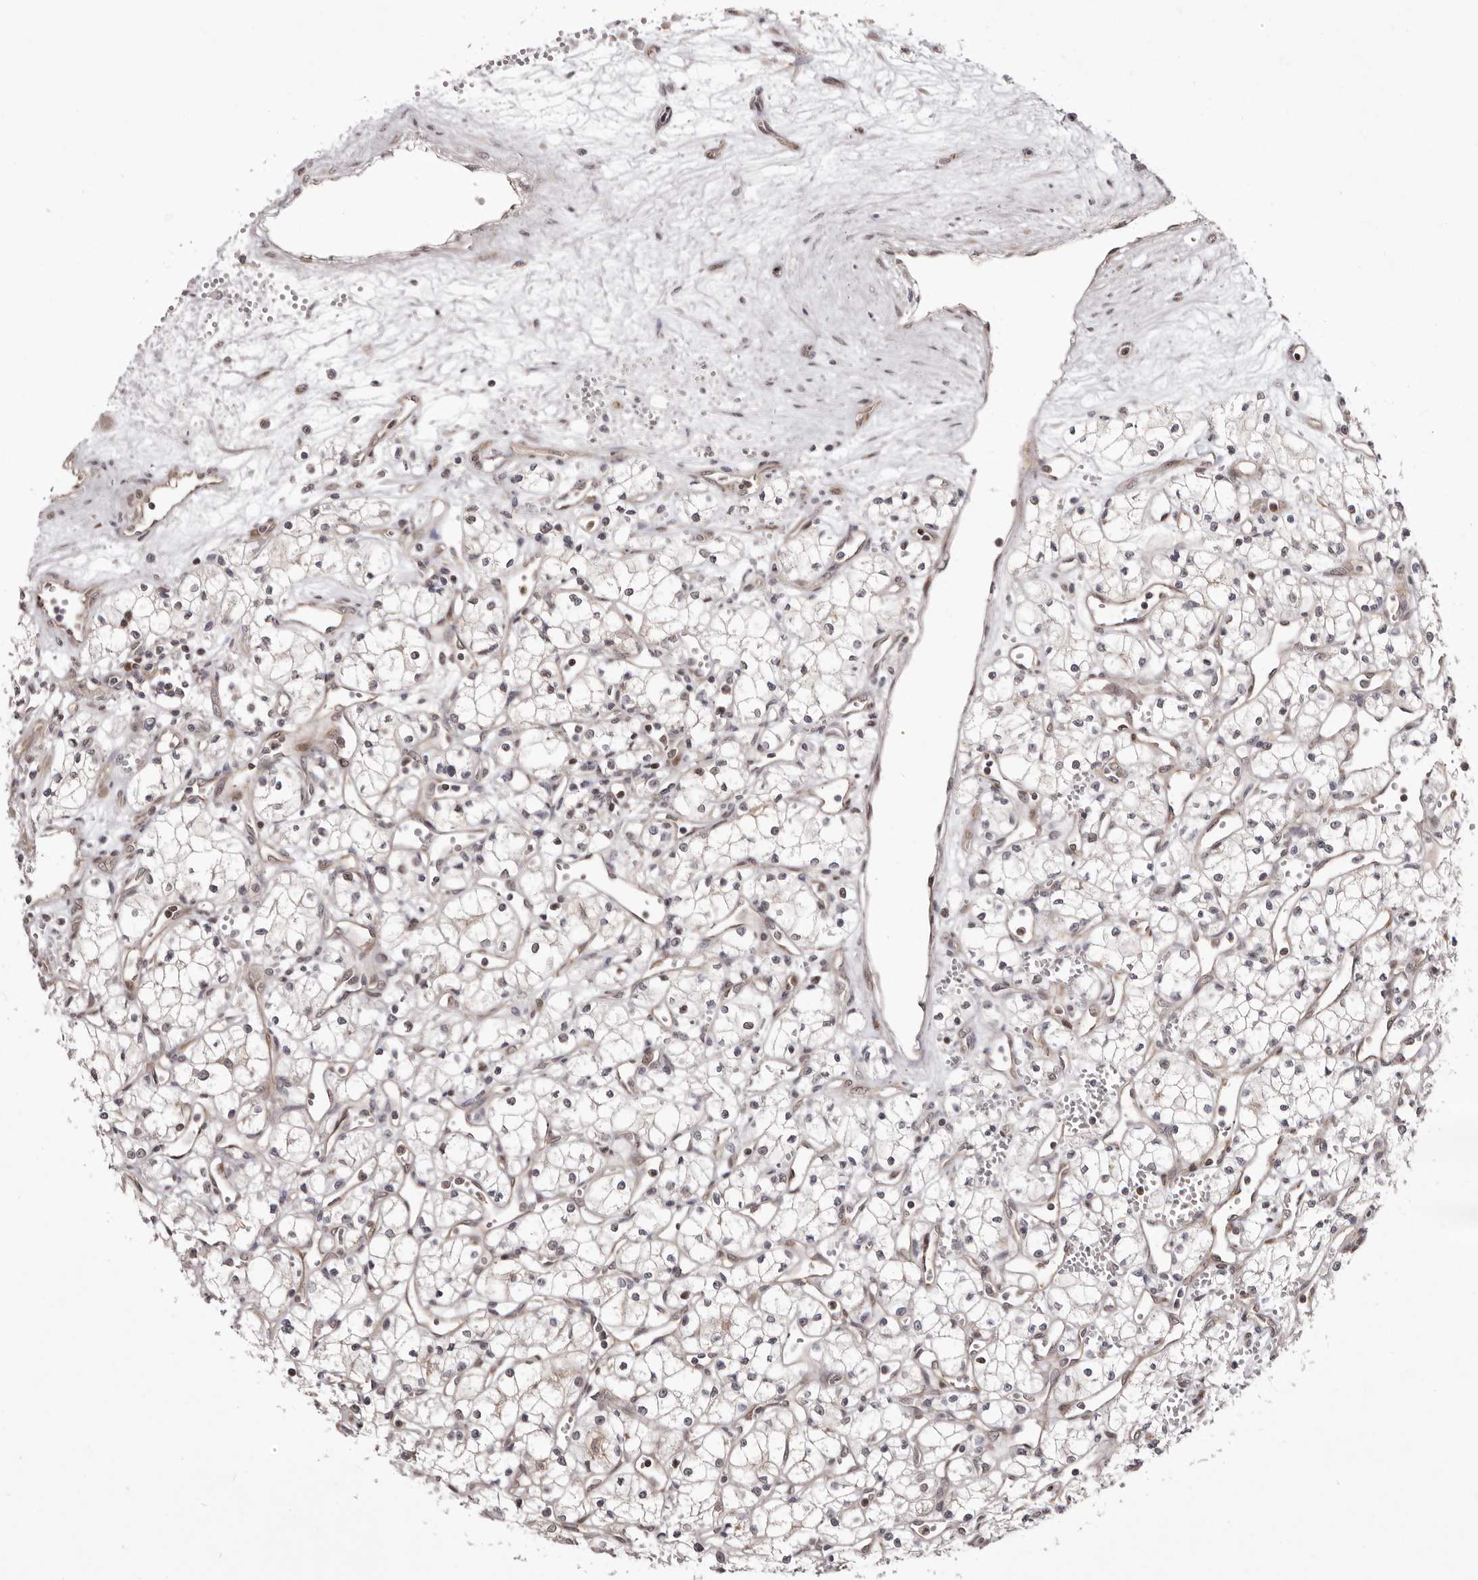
{"staining": {"intensity": "negative", "quantity": "none", "location": "none"}, "tissue": "renal cancer", "cell_type": "Tumor cells", "image_type": "cancer", "snomed": [{"axis": "morphology", "description": "Adenocarcinoma, NOS"}, {"axis": "topography", "description": "Kidney"}], "caption": "Micrograph shows no significant protein staining in tumor cells of renal cancer. The staining is performed using DAB (3,3'-diaminobenzidine) brown chromogen with nuclei counter-stained in using hematoxylin.", "gene": "GLRX3", "patient": {"sex": "male", "age": 59}}